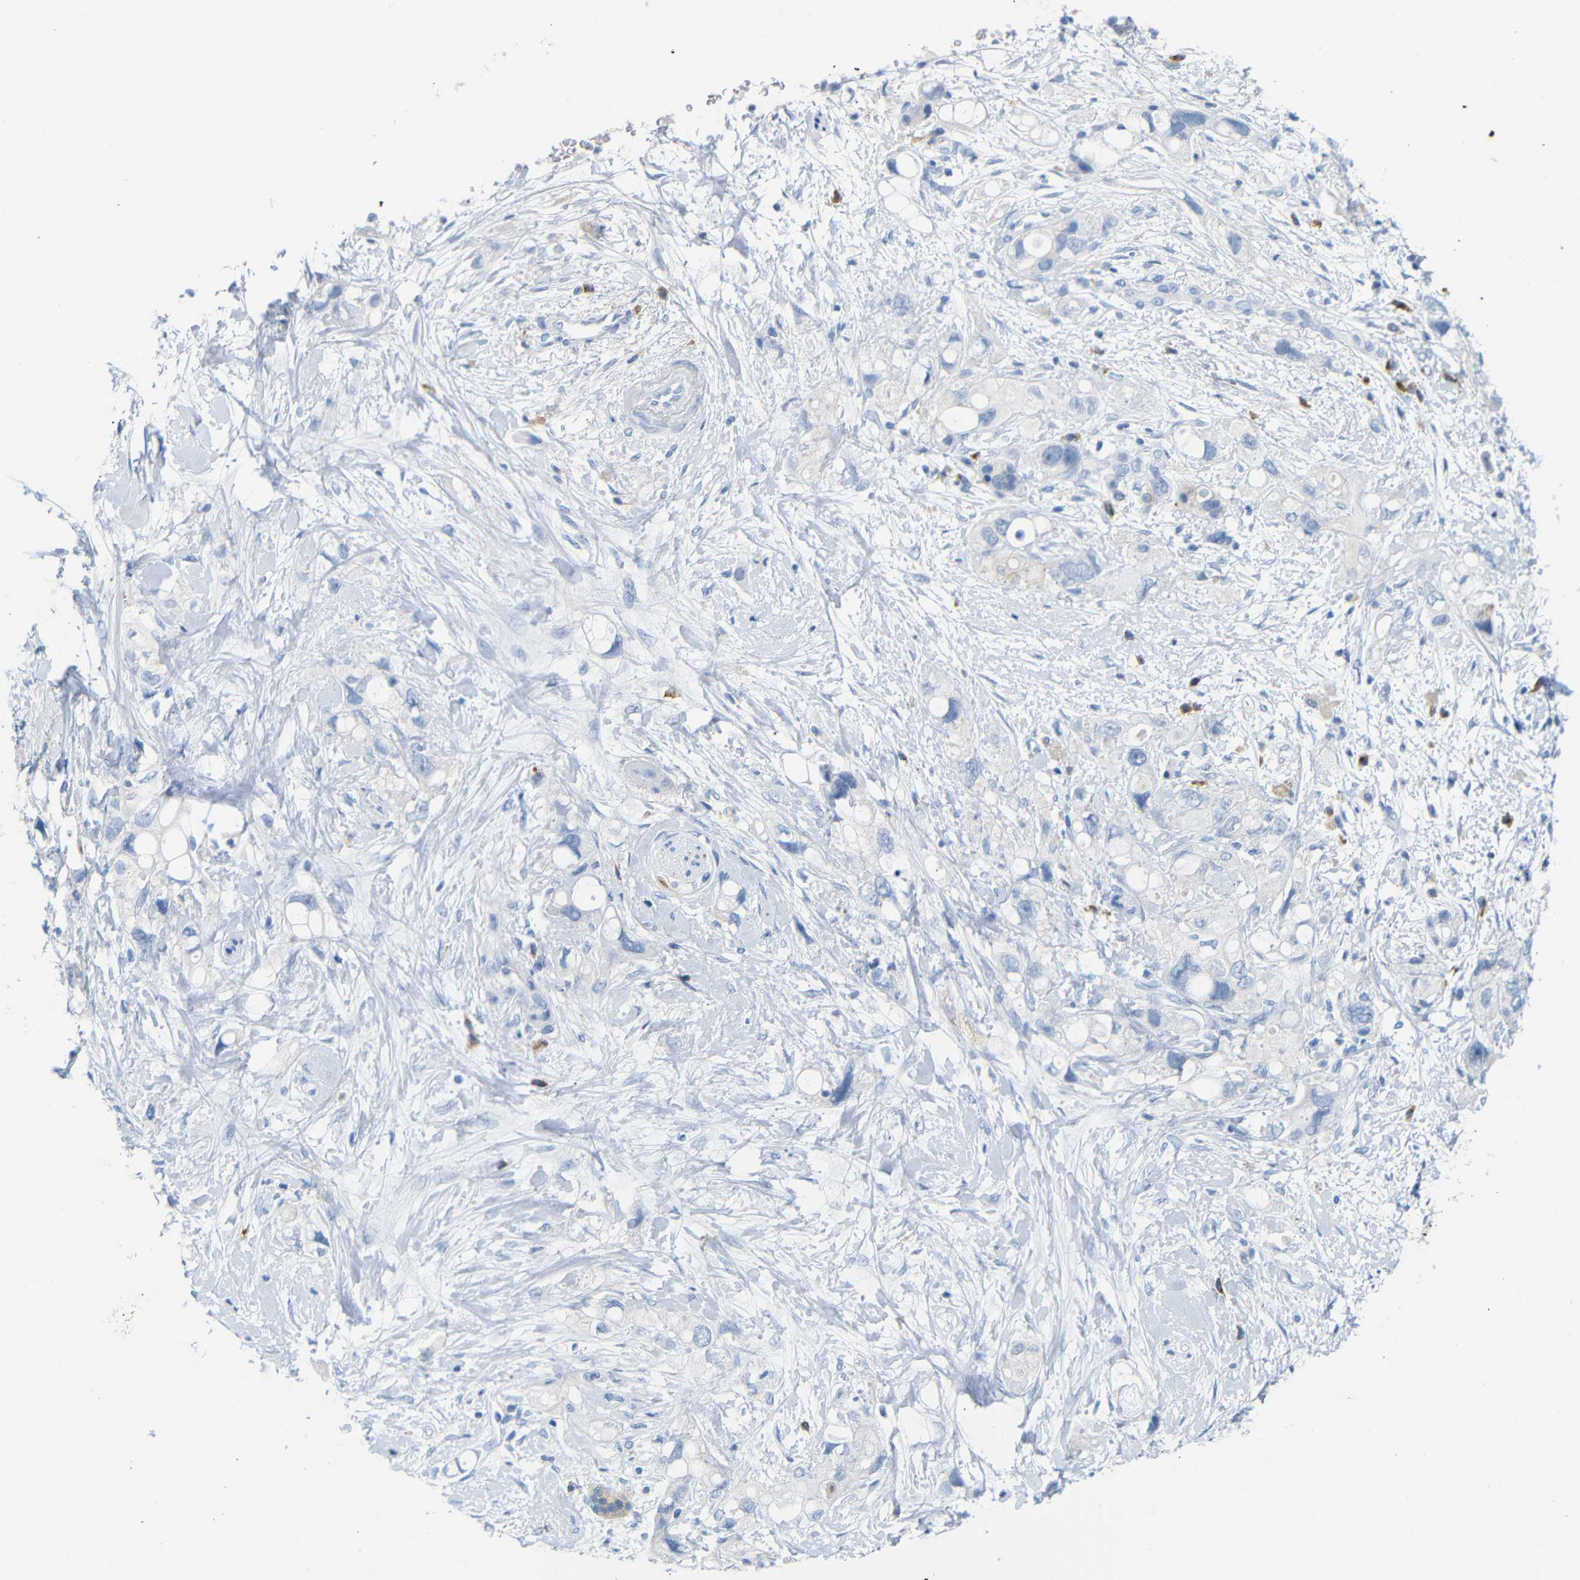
{"staining": {"intensity": "negative", "quantity": "none", "location": "none"}, "tissue": "pancreatic cancer", "cell_type": "Tumor cells", "image_type": "cancer", "snomed": [{"axis": "morphology", "description": "Adenocarcinoma, NOS"}, {"axis": "topography", "description": "Pancreas"}], "caption": "DAB immunohistochemical staining of human adenocarcinoma (pancreatic) demonstrates no significant positivity in tumor cells. (DAB IHC, high magnification).", "gene": "FCRL1", "patient": {"sex": "female", "age": 56}}